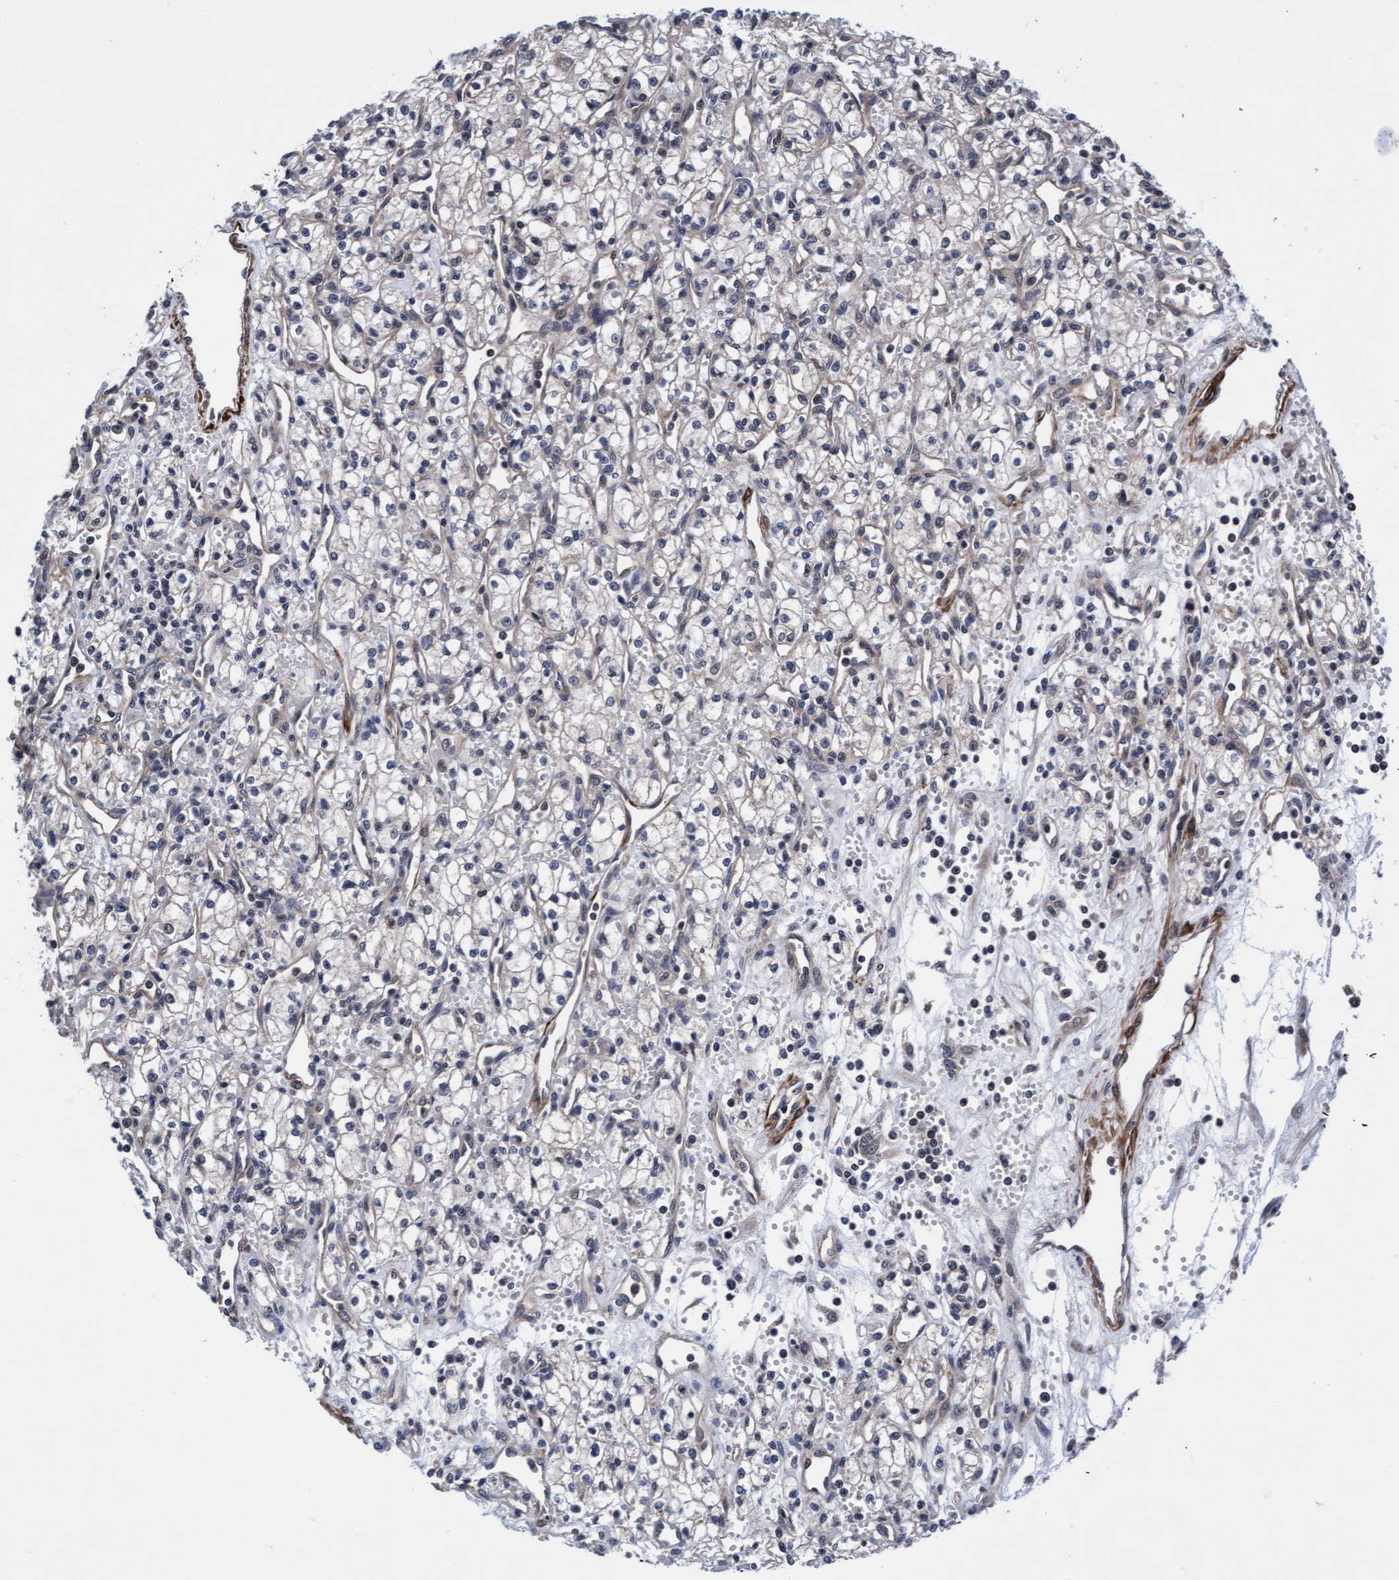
{"staining": {"intensity": "negative", "quantity": "none", "location": "none"}, "tissue": "renal cancer", "cell_type": "Tumor cells", "image_type": "cancer", "snomed": [{"axis": "morphology", "description": "Adenocarcinoma, NOS"}, {"axis": "topography", "description": "Kidney"}], "caption": "IHC histopathology image of renal adenocarcinoma stained for a protein (brown), which reveals no positivity in tumor cells. (DAB (3,3'-diaminobenzidine) IHC with hematoxylin counter stain).", "gene": "EFCAB13", "patient": {"sex": "male", "age": 59}}